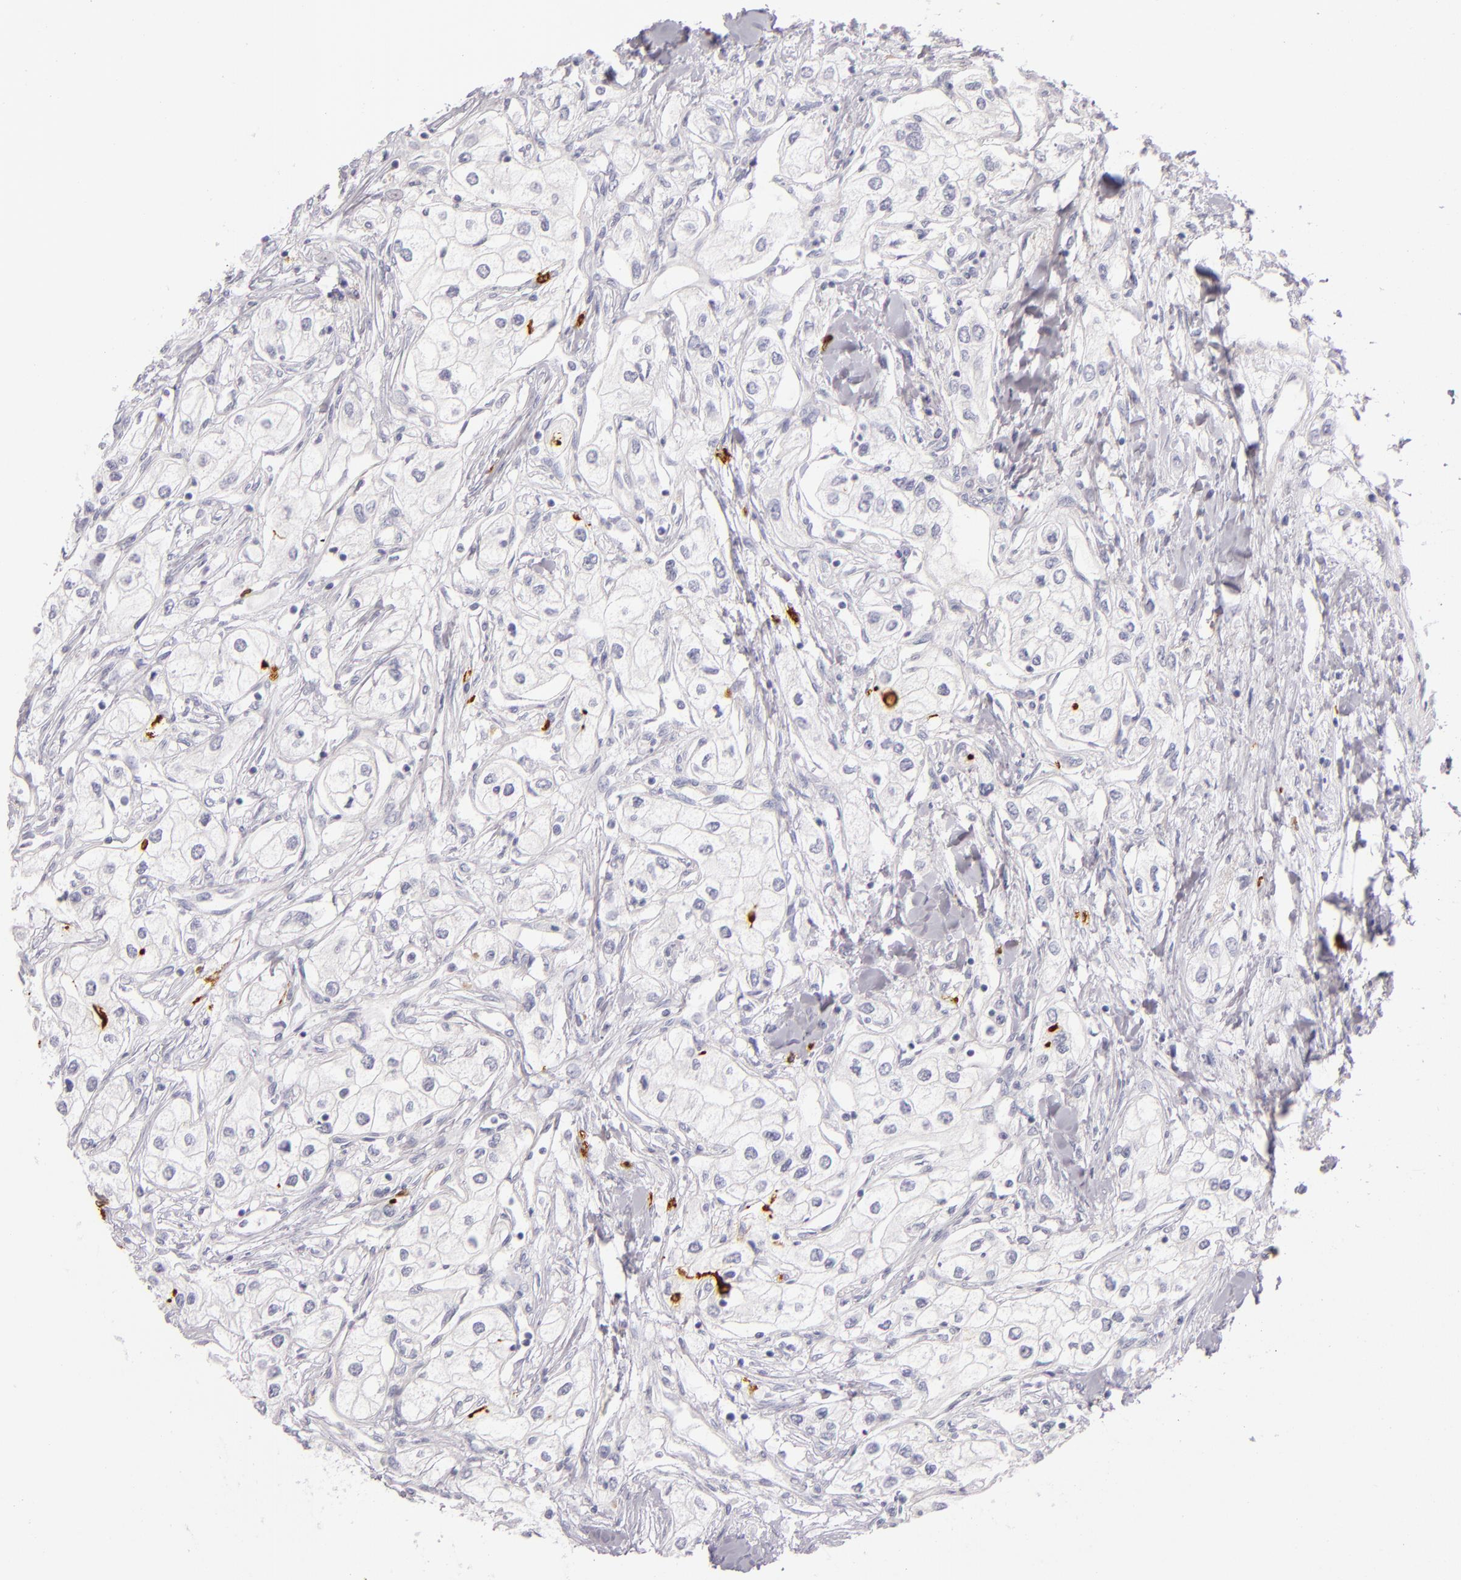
{"staining": {"intensity": "negative", "quantity": "none", "location": "none"}, "tissue": "renal cancer", "cell_type": "Tumor cells", "image_type": "cancer", "snomed": [{"axis": "morphology", "description": "Adenocarcinoma, NOS"}, {"axis": "topography", "description": "Kidney"}], "caption": "DAB (3,3'-diaminobenzidine) immunohistochemical staining of adenocarcinoma (renal) displays no significant positivity in tumor cells. Brightfield microscopy of immunohistochemistry (IHC) stained with DAB (3,3'-diaminobenzidine) (brown) and hematoxylin (blue), captured at high magnification.", "gene": "CD207", "patient": {"sex": "male", "age": 57}}